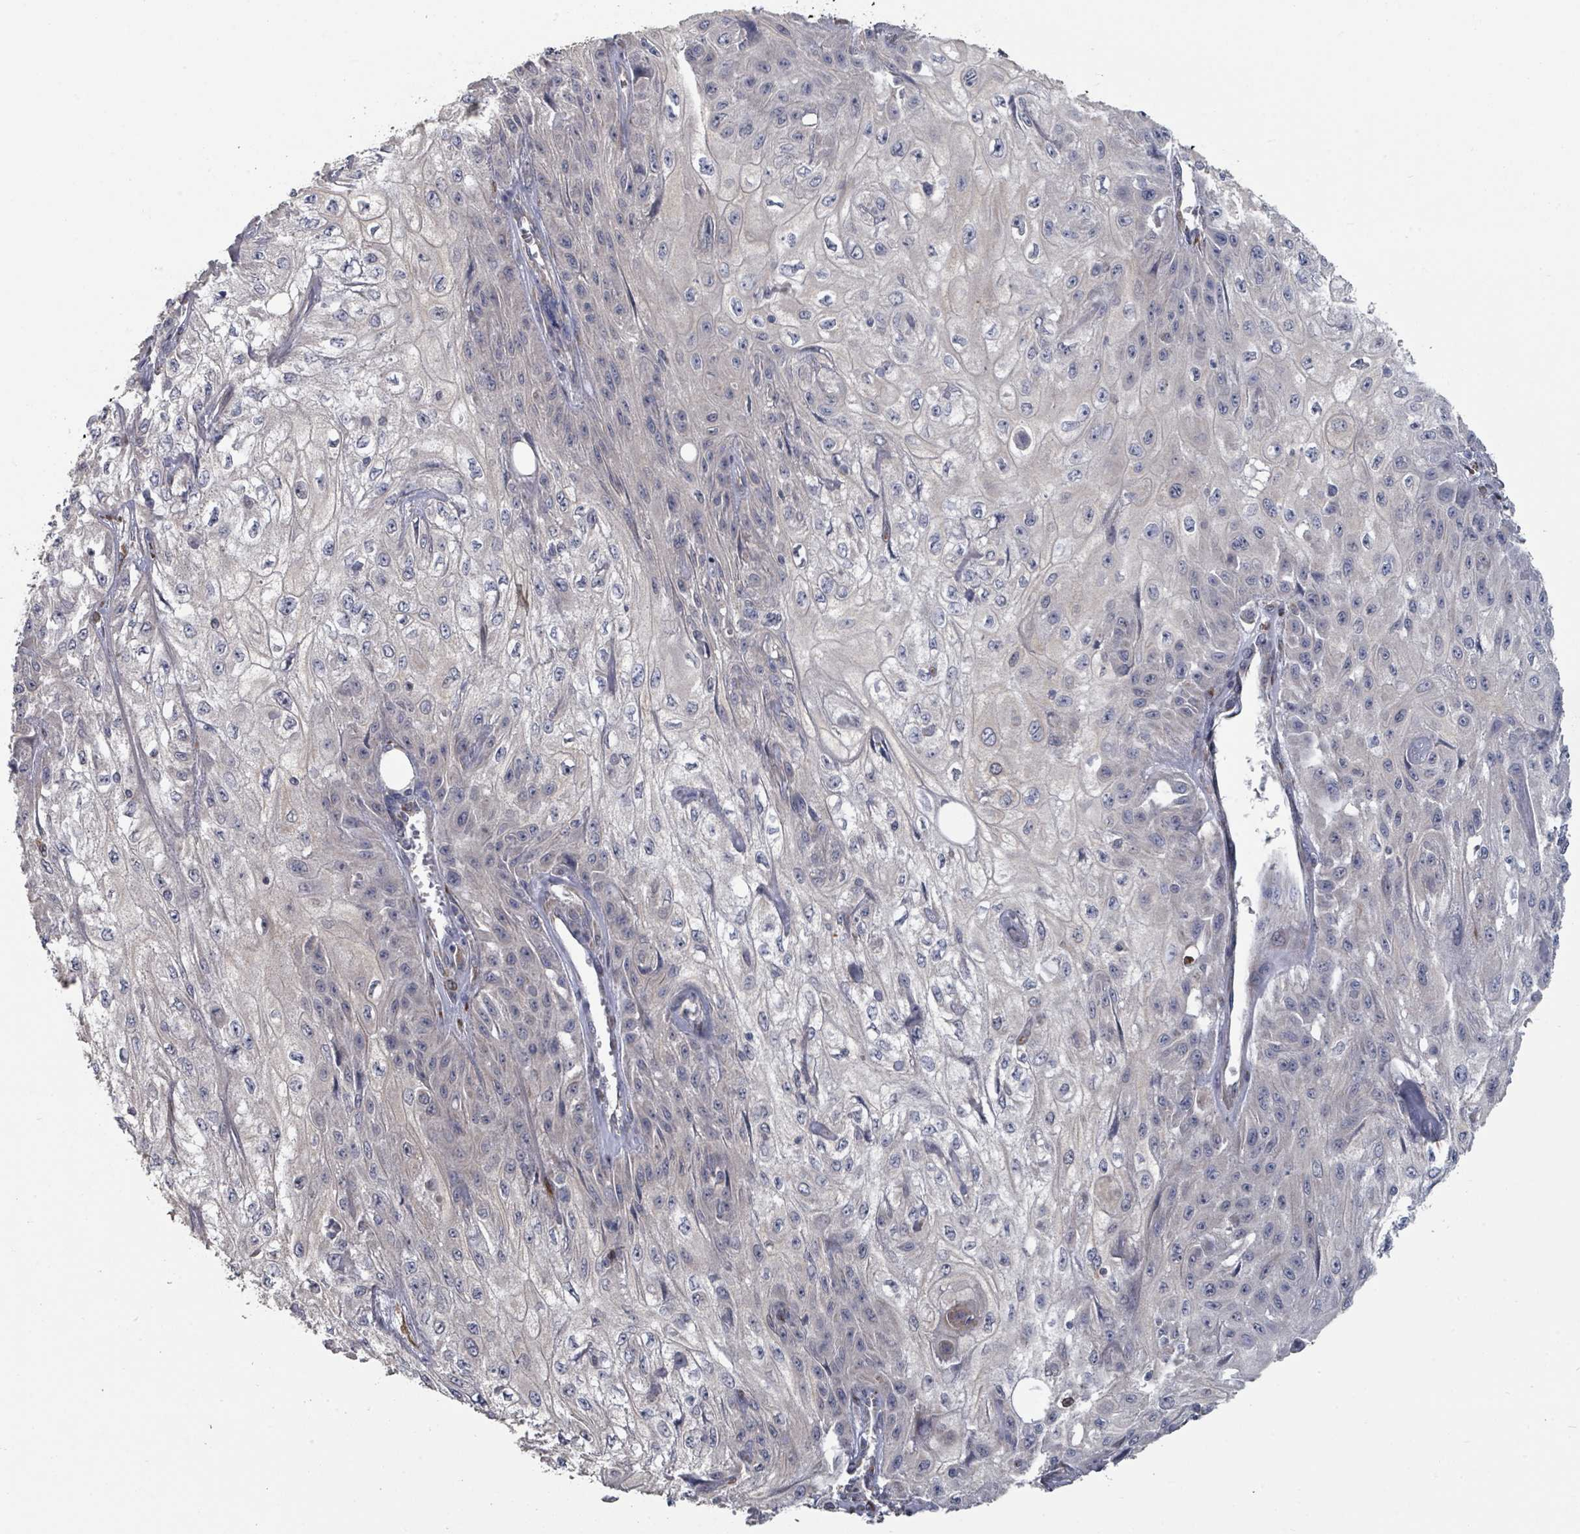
{"staining": {"intensity": "negative", "quantity": "none", "location": "none"}, "tissue": "skin cancer", "cell_type": "Tumor cells", "image_type": "cancer", "snomed": [{"axis": "morphology", "description": "Squamous cell carcinoma, NOS"}, {"axis": "morphology", "description": "Squamous cell carcinoma, metastatic, NOS"}, {"axis": "topography", "description": "Skin"}, {"axis": "topography", "description": "Lymph node"}], "caption": "Squamous cell carcinoma (skin) was stained to show a protein in brown. There is no significant positivity in tumor cells.", "gene": "SLC9A7", "patient": {"sex": "male", "age": 75}}